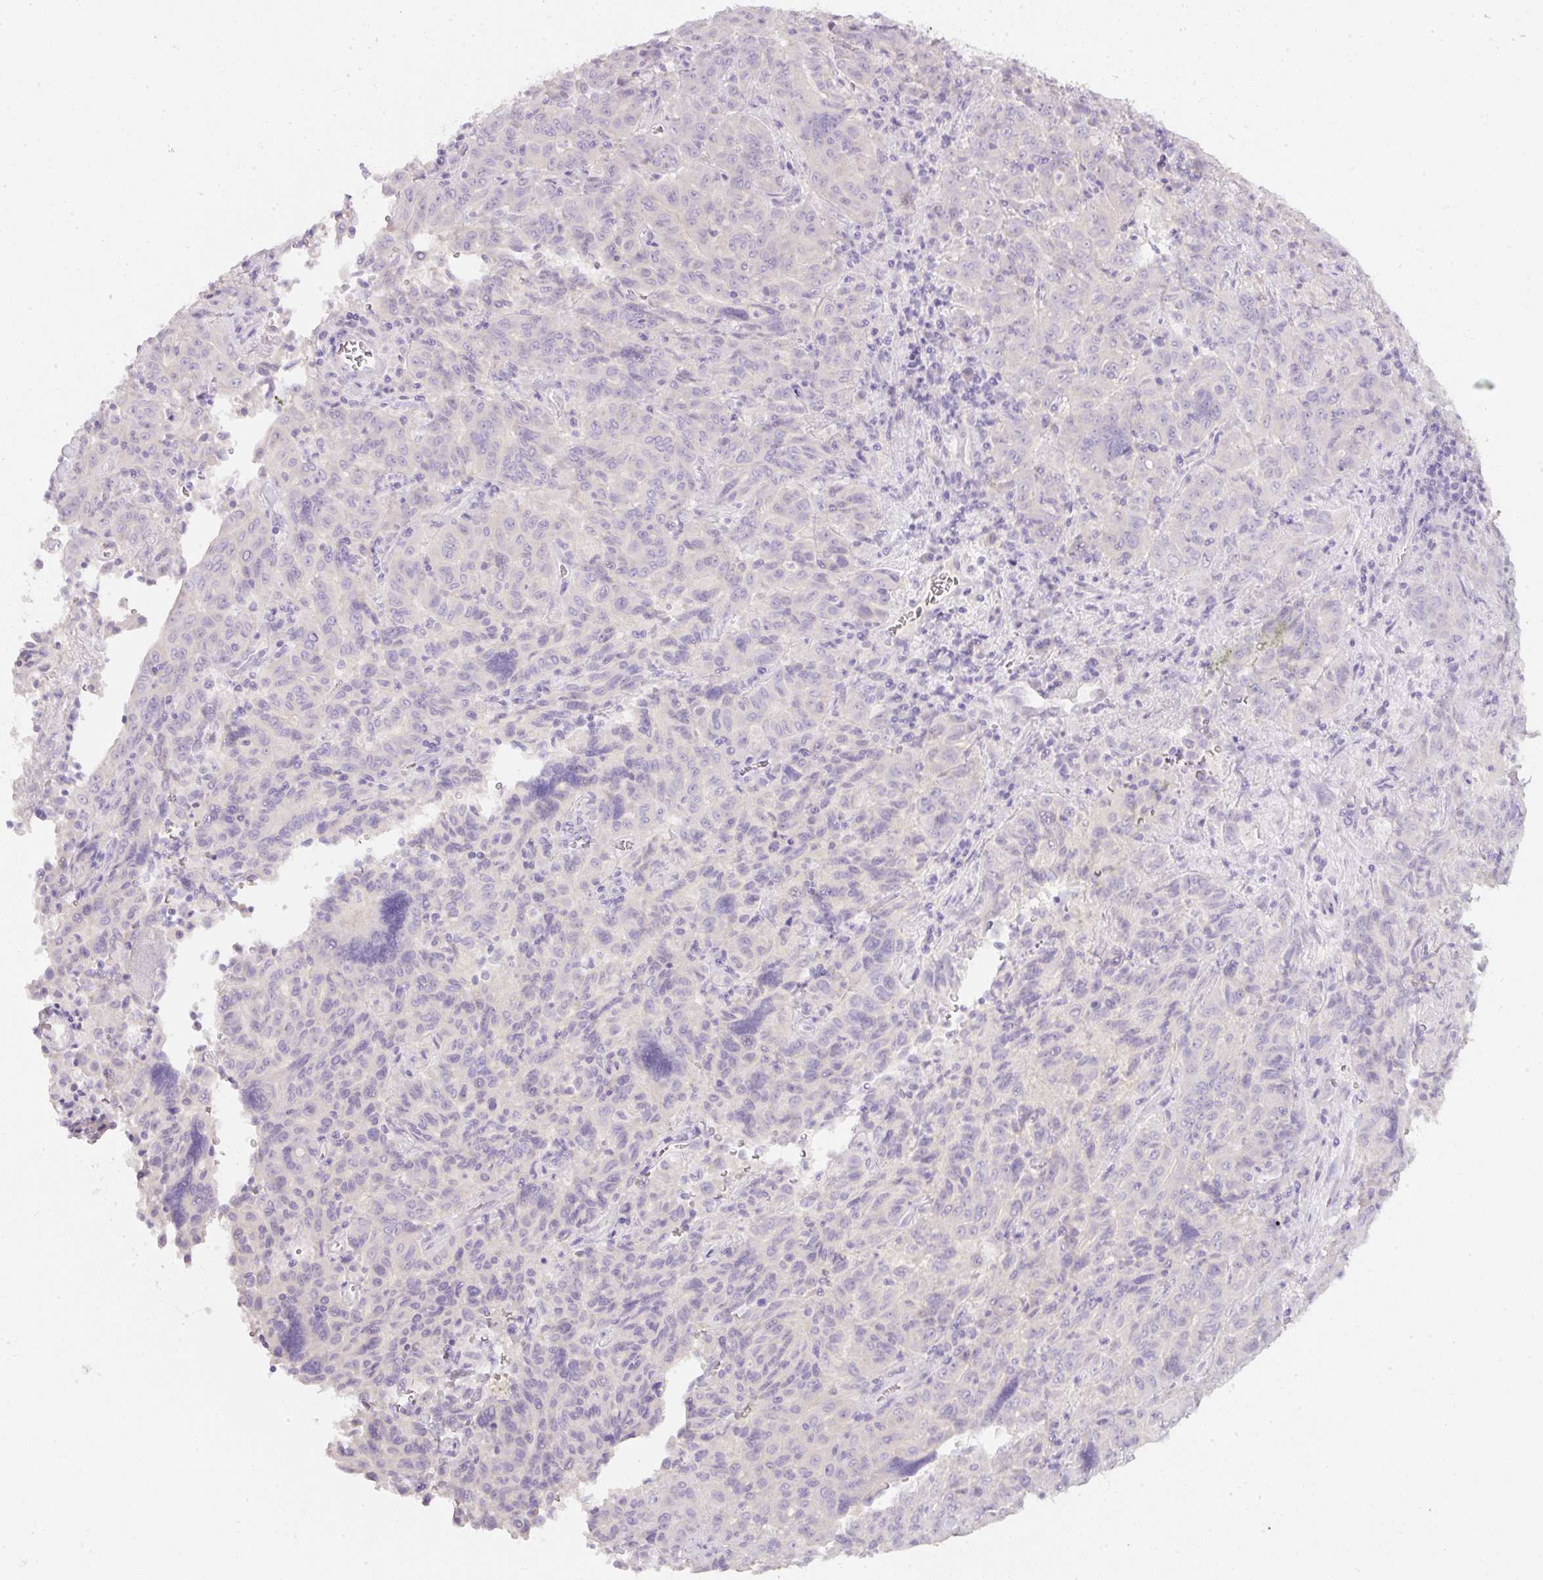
{"staining": {"intensity": "strong", "quantity": "<25%", "location": "cytoplasmic/membranous"}, "tissue": "pancreatic cancer", "cell_type": "Tumor cells", "image_type": "cancer", "snomed": [{"axis": "morphology", "description": "Adenocarcinoma, NOS"}, {"axis": "topography", "description": "Pancreas"}], "caption": "A micrograph showing strong cytoplasmic/membranous positivity in approximately <25% of tumor cells in adenocarcinoma (pancreatic), as visualized by brown immunohistochemical staining.", "gene": "SLC2A2", "patient": {"sex": "male", "age": 63}}